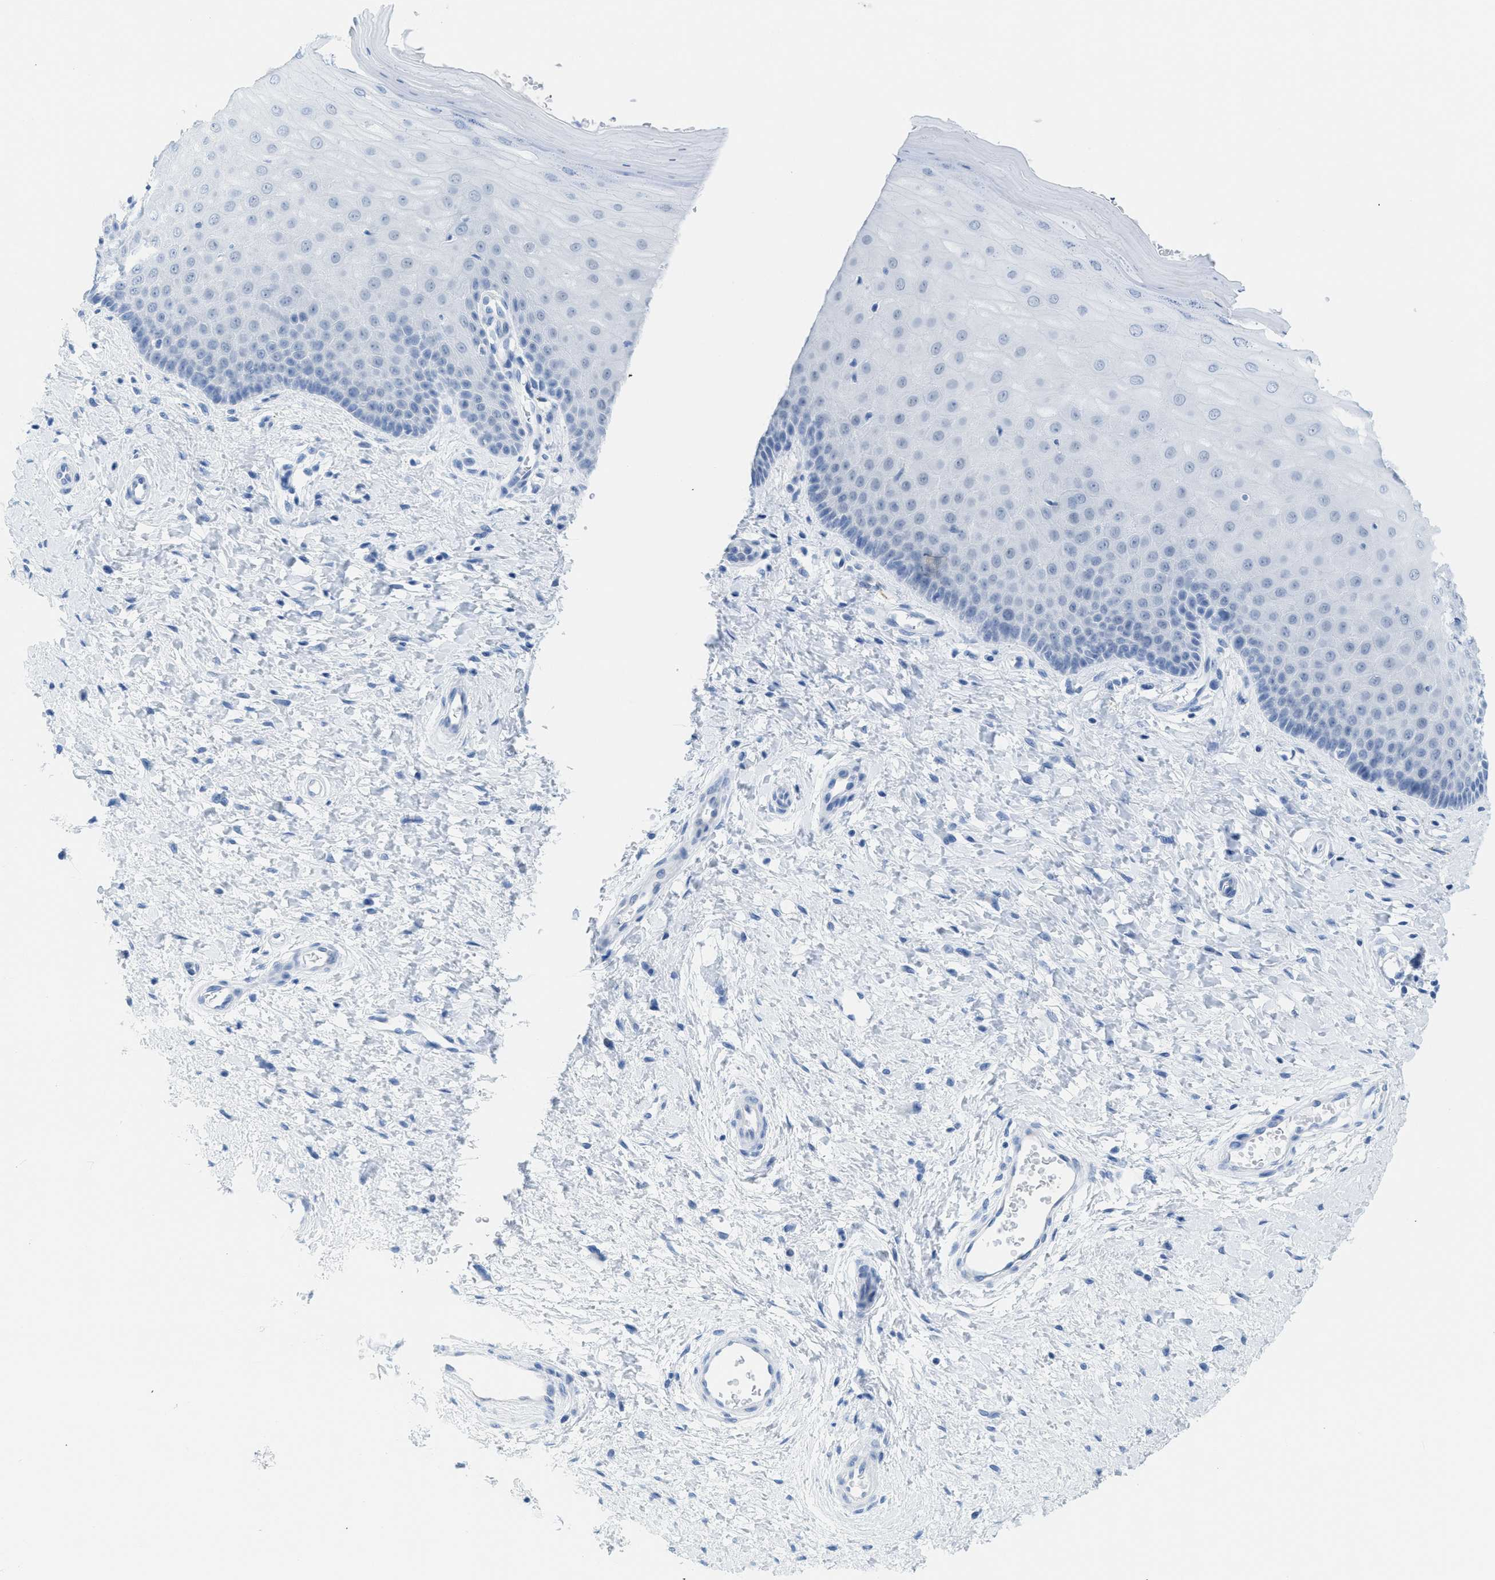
{"staining": {"intensity": "negative", "quantity": "none", "location": "none"}, "tissue": "cervix", "cell_type": "Glandular cells", "image_type": "normal", "snomed": [{"axis": "morphology", "description": "Normal tissue, NOS"}, {"axis": "topography", "description": "Cervix"}], "caption": "DAB (3,3'-diaminobenzidine) immunohistochemical staining of normal cervix reveals no significant positivity in glandular cells.", "gene": "WDR4", "patient": {"sex": "female", "age": 55}}